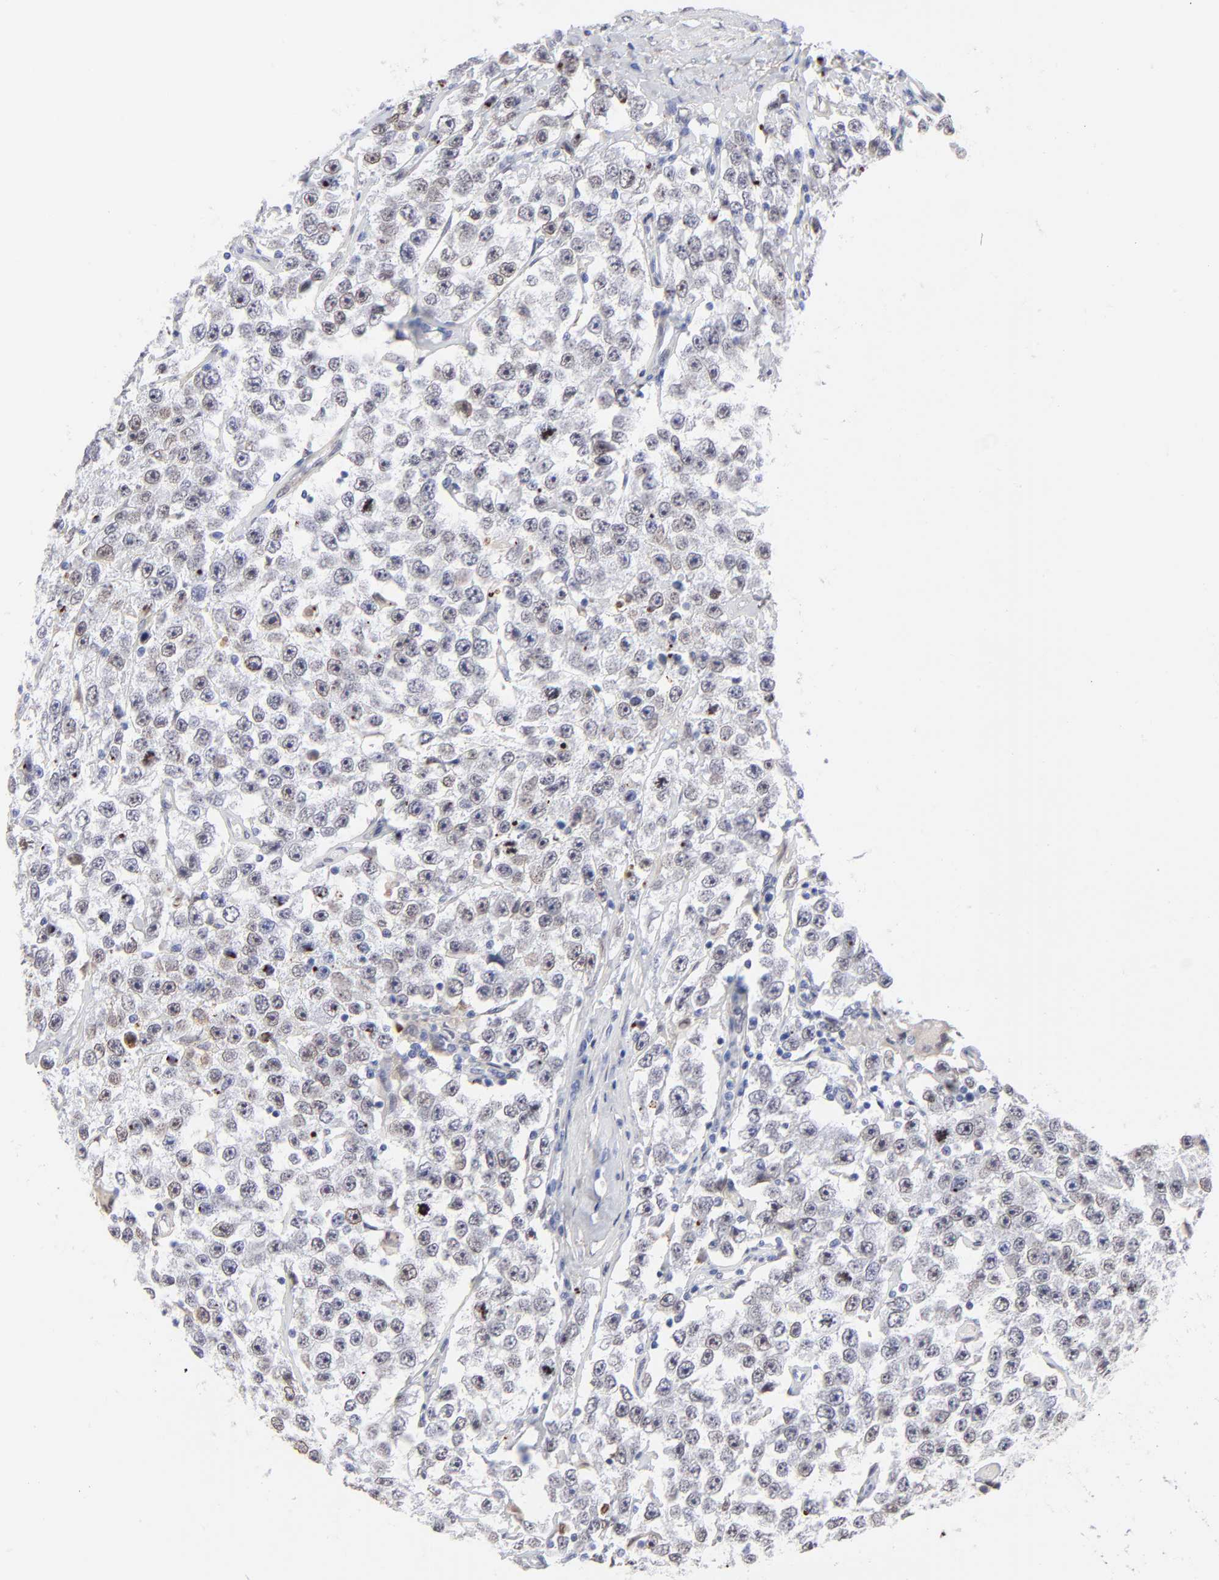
{"staining": {"intensity": "strong", "quantity": "<25%", "location": "nuclear"}, "tissue": "testis cancer", "cell_type": "Tumor cells", "image_type": "cancer", "snomed": [{"axis": "morphology", "description": "Seminoma, NOS"}, {"axis": "topography", "description": "Testis"}], "caption": "Immunohistochemistry (IHC) (DAB) staining of human testis seminoma reveals strong nuclear protein expression in about <25% of tumor cells.", "gene": "PDGFRB", "patient": {"sex": "male", "age": 52}}